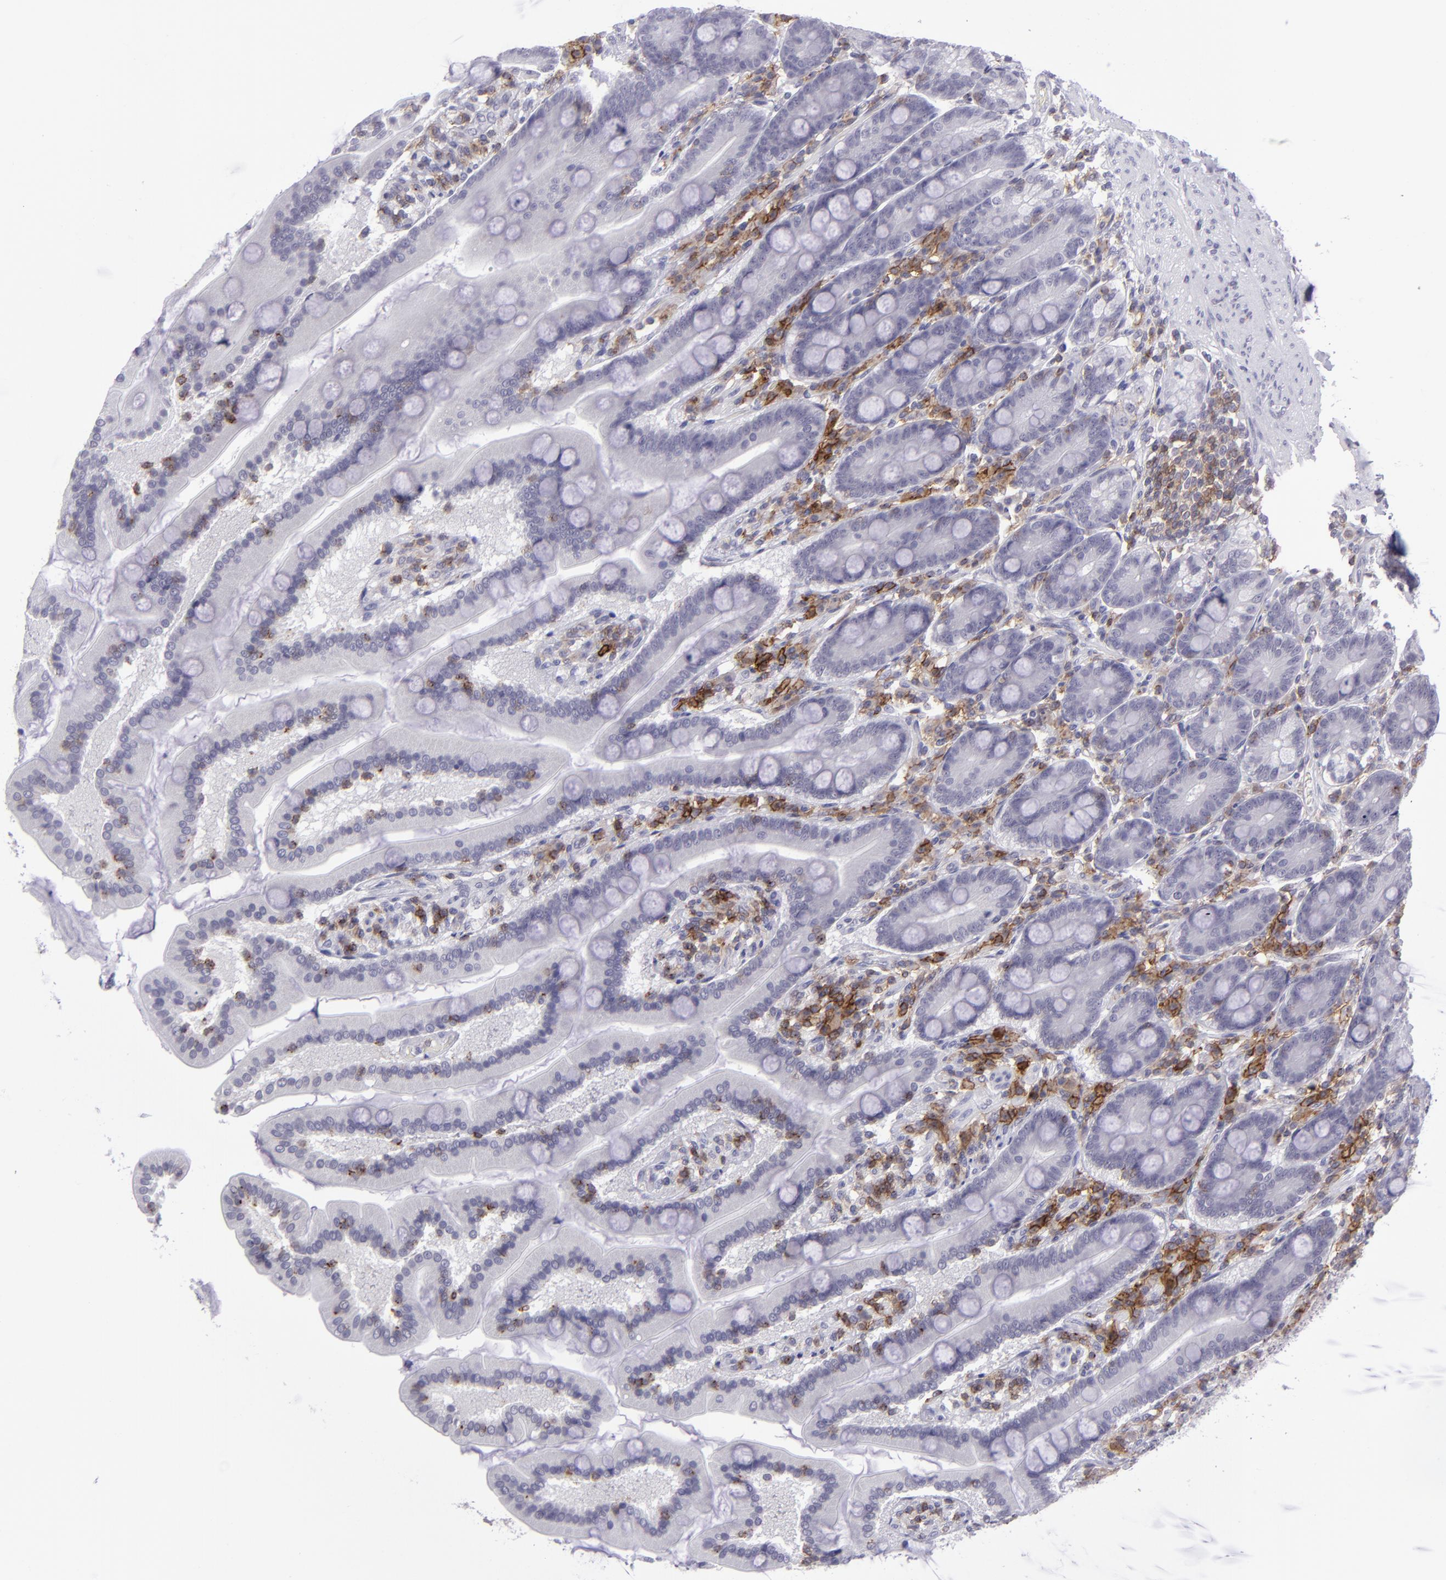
{"staining": {"intensity": "negative", "quantity": "none", "location": "none"}, "tissue": "duodenum", "cell_type": "Glandular cells", "image_type": "normal", "snomed": [{"axis": "morphology", "description": "Normal tissue, NOS"}, {"axis": "topography", "description": "Duodenum"}], "caption": "This histopathology image is of unremarkable duodenum stained with IHC to label a protein in brown with the nuclei are counter-stained blue. There is no staining in glandular cells. Nuclei are stained in blue.", "gene": "CD48", "patient": {"sex": "female", "age": 64}}